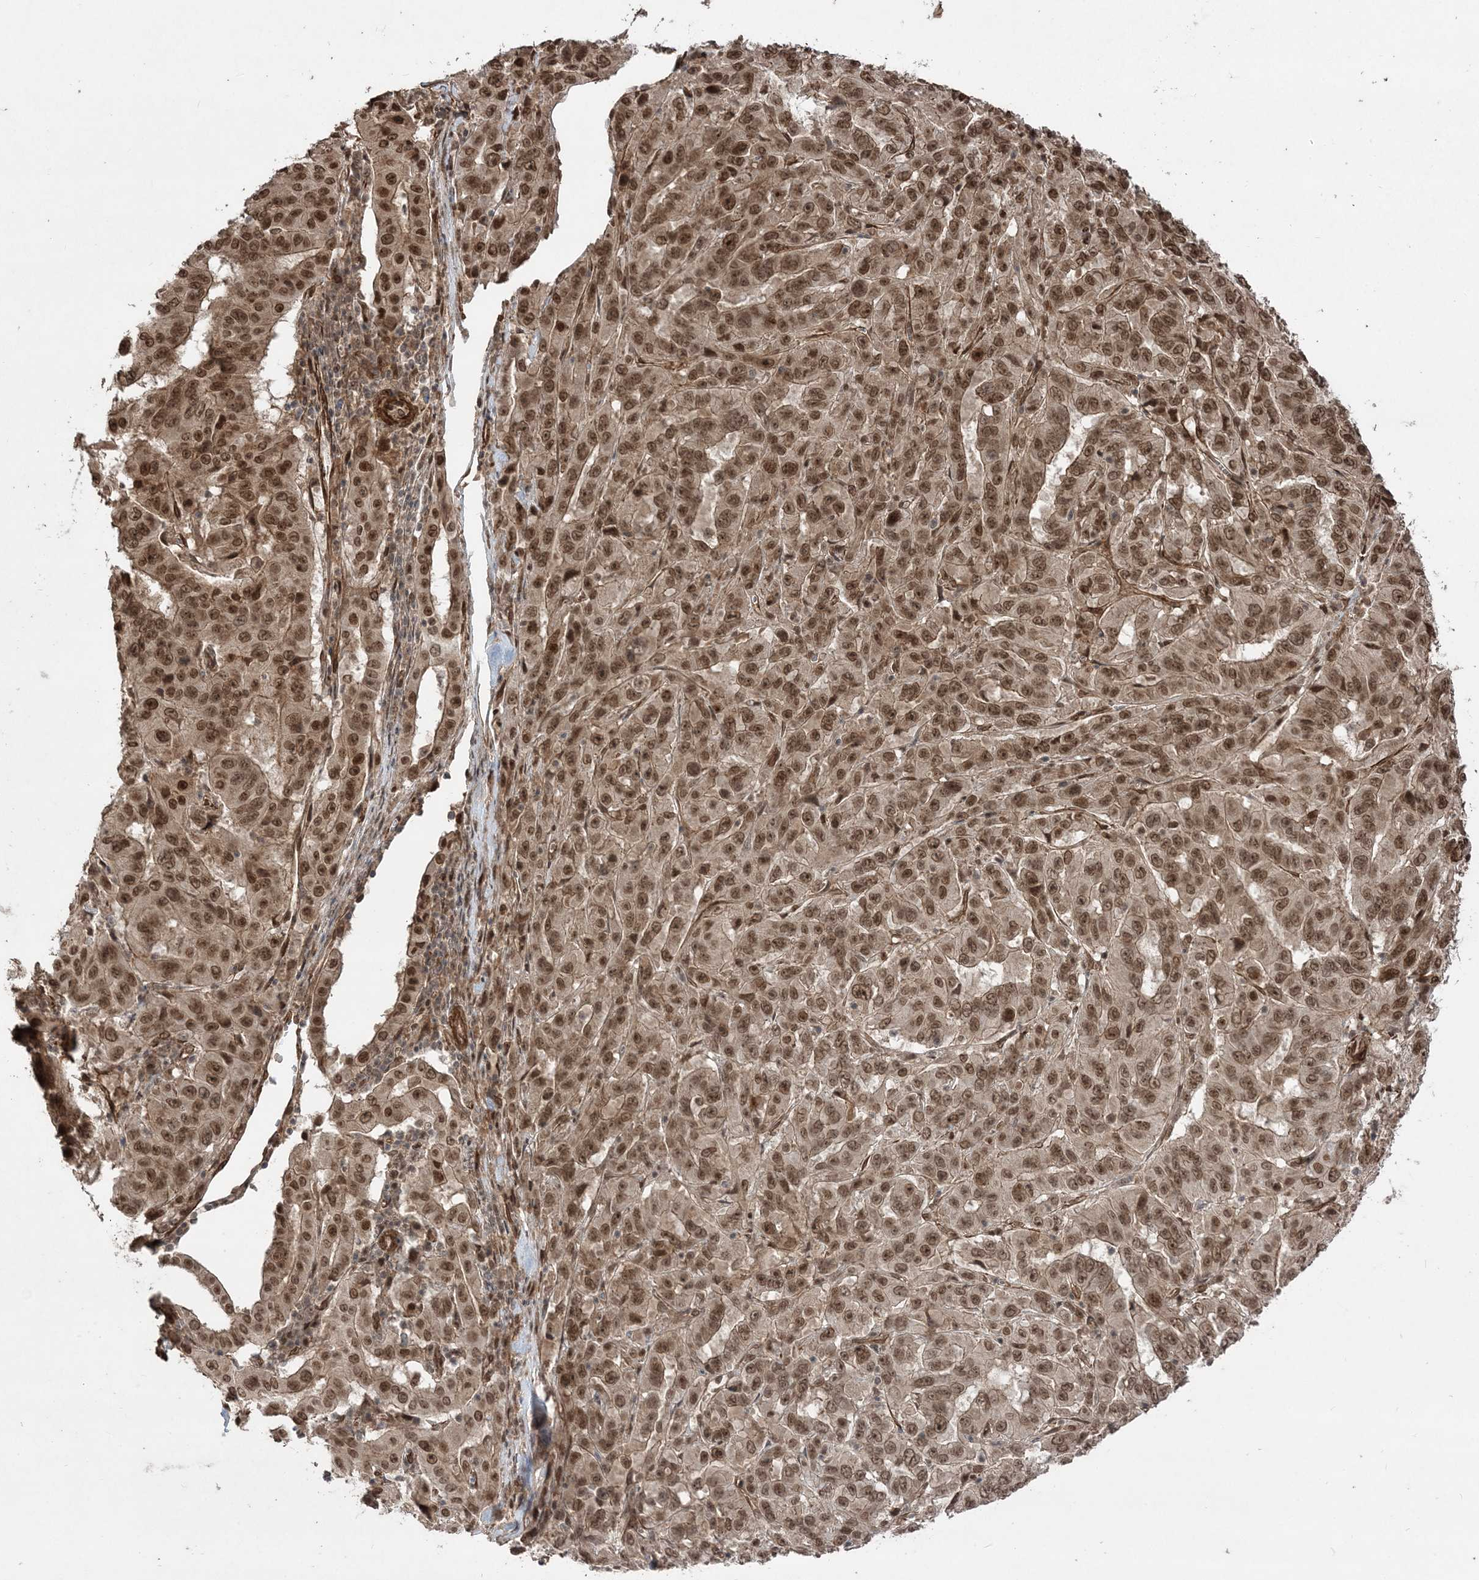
{"staining": {"intensity": "moderate", "quantity": ">75%", "location": "cytoplasmic/membranous,nuclear"}, "tissue": "pancreatic cancer", "cell_type": "Tumor cells", "image_type": "cancer", "snomed": [{"axis": "morphology", "description": "Adenocarcinoma, NOS"}, {"axis": "topography", "description": "Pancreas"}], "caption": "Tumor cells exhibit medium levels of moderate cytoplasmic/membranous and nuclear staining in about >75% of cells in adenocarcinoma (pancreatic).", "gene": "ETAA1", "patient": {"sex": "male", "age": 63}}